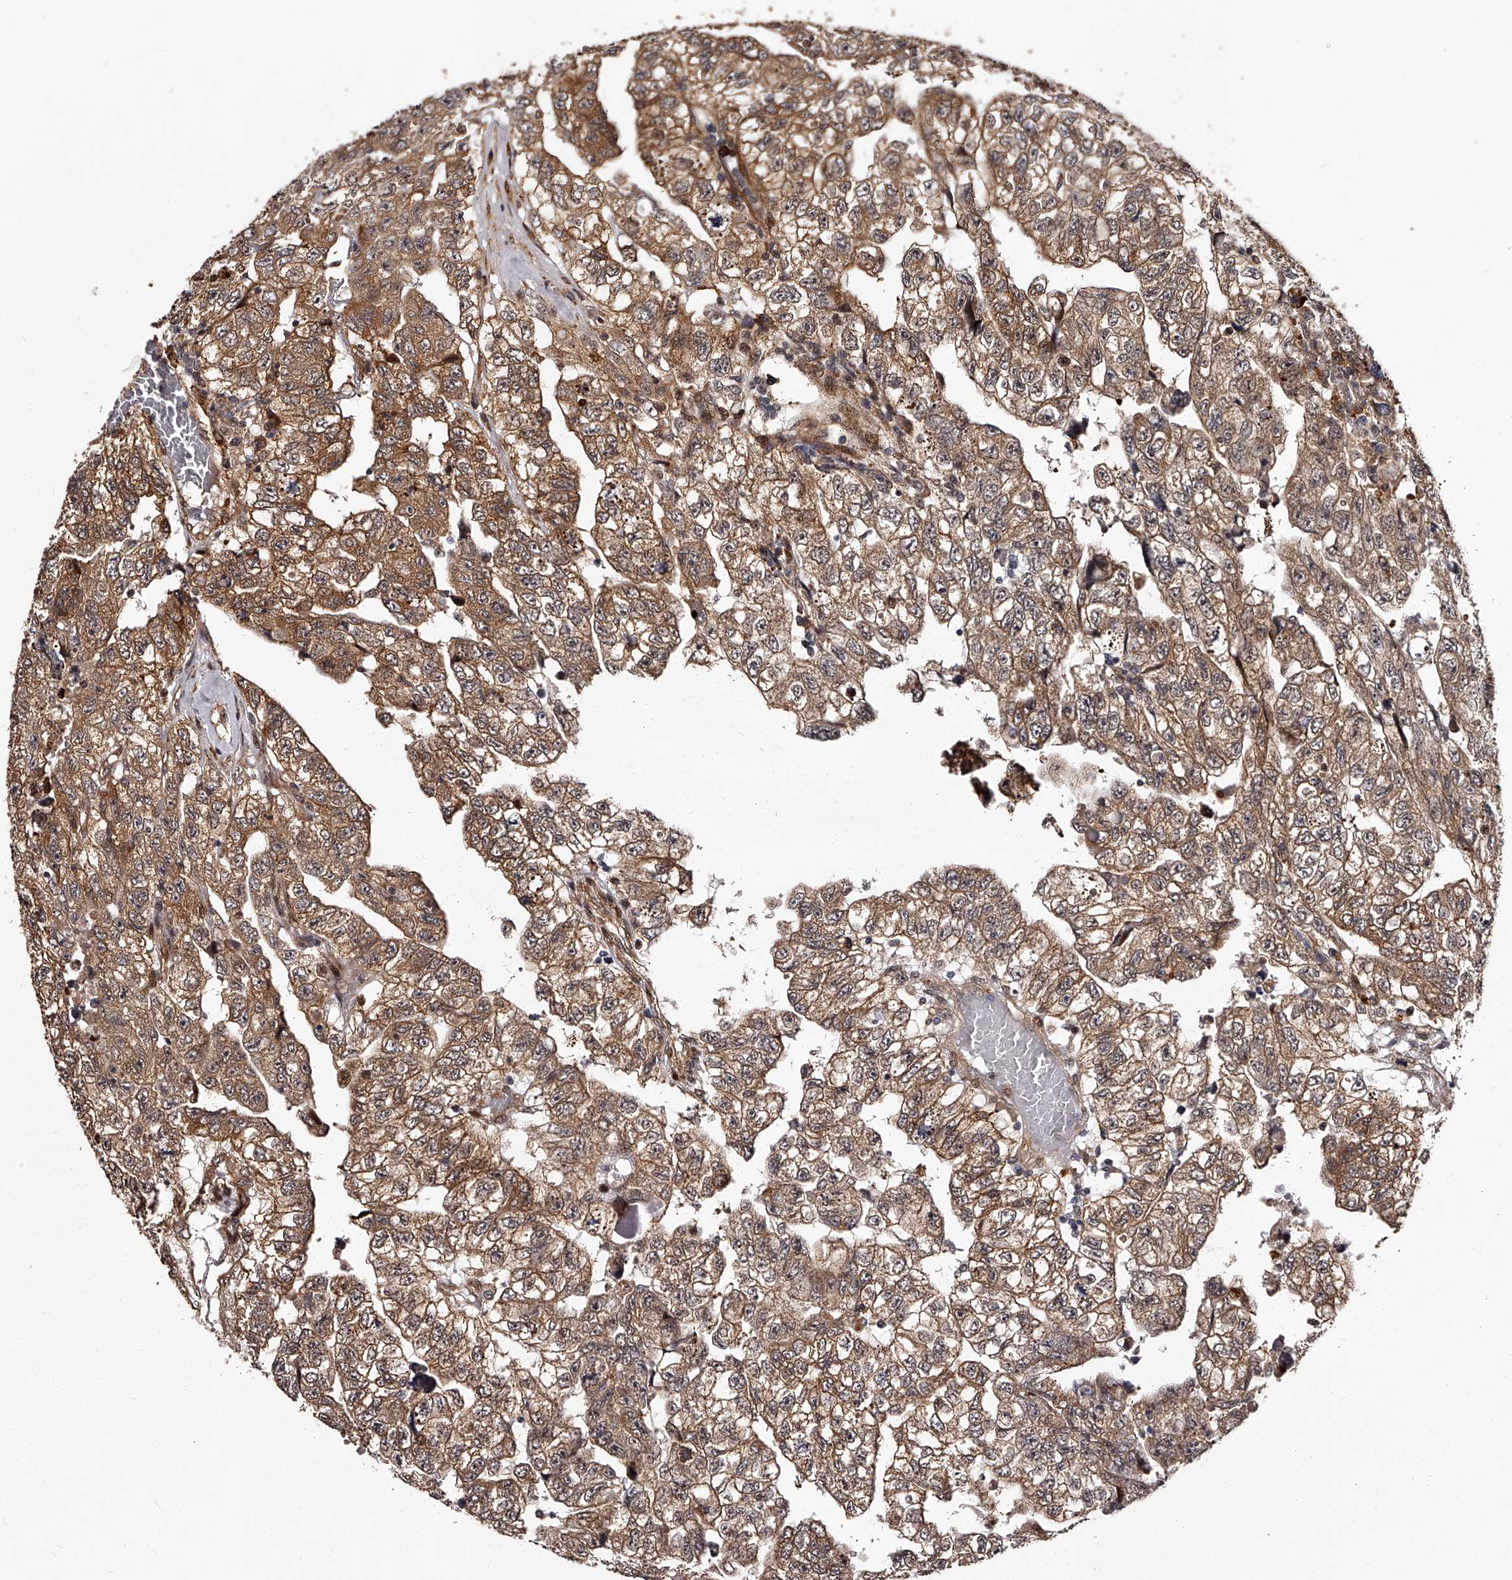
{"staining": {"intensity": "moderate", "quantity": ">75%", "location": "cytoplasmic/membranous"}, "tissue": "testis cancer", "cell_type": "Tumor cells", "image_type": "cancer", "snomed": [{"axis": "morphology", "description": "Carcinoma, Embryonal, NOS"}, {"axis": "topography", "description": "Testis"}], "caption": "Immunohistochemical staining of human testis embryonal carcinoma shows medium levels of moderate cytoplasmic/membranous positivity in about >75% of tumor cells. Using DAB (brown) and hematoxylin (blue) stains, captured at high magnification using brightfield microscopy.", "gene": "RSC1A1", "patient": {"sex": "male", "age": 36}}